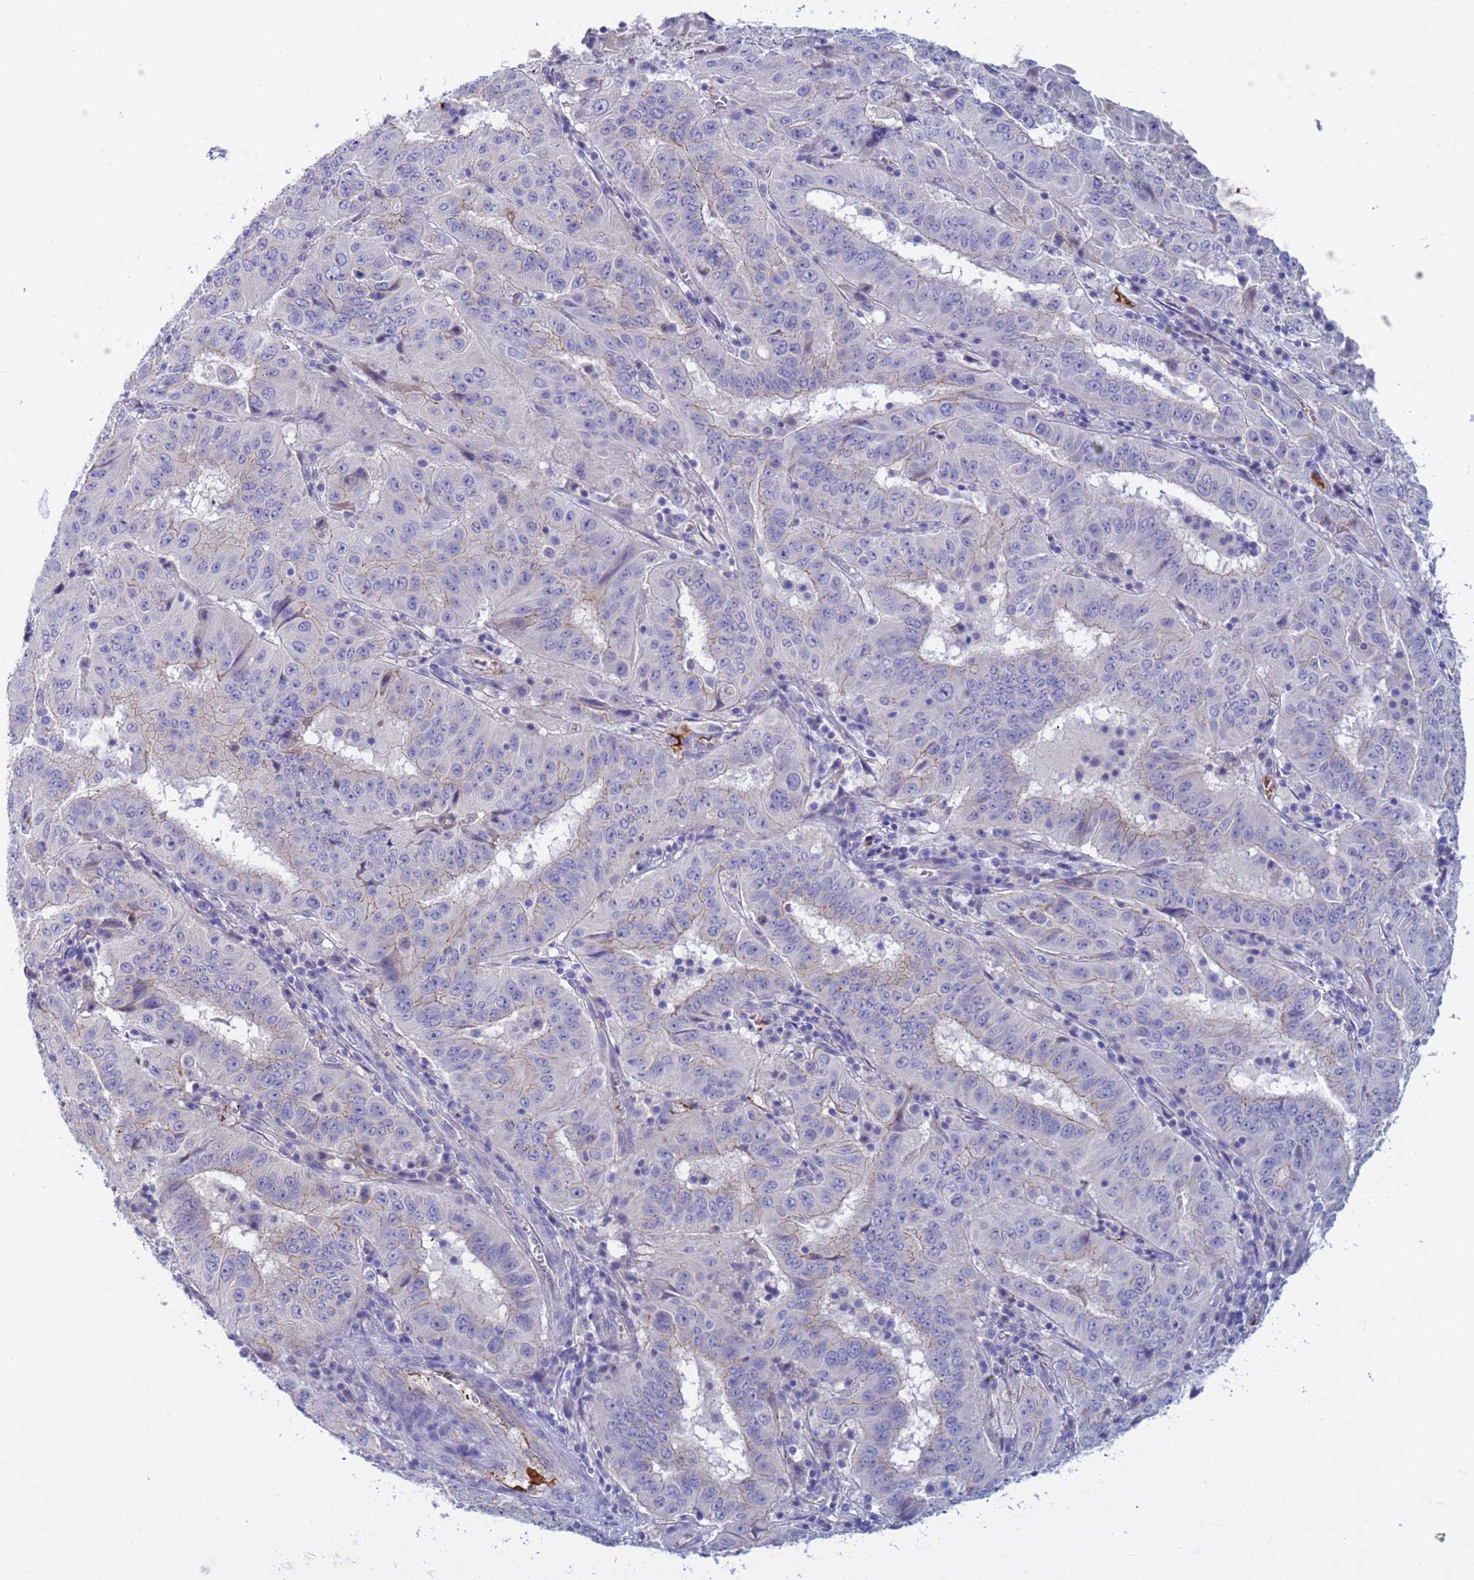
{"staining": {"intensity": "negative", "quantity": "none", "location": "none"}, "tissue": "pancreatic cancer", "cell_type": "Tumor cells", "image_type": "cancer", "snomed": [{"axis": "morphology", "description": "Adenocarcinoma, NOS"}, {"axis": "topography", "description": "Pancreas"}], "caption": "Tumor cells show no significant positivity in pancreatic adenocarcinoma.", "gene": "C4orf46", "patient": {"sex": "male", "age": 63}}